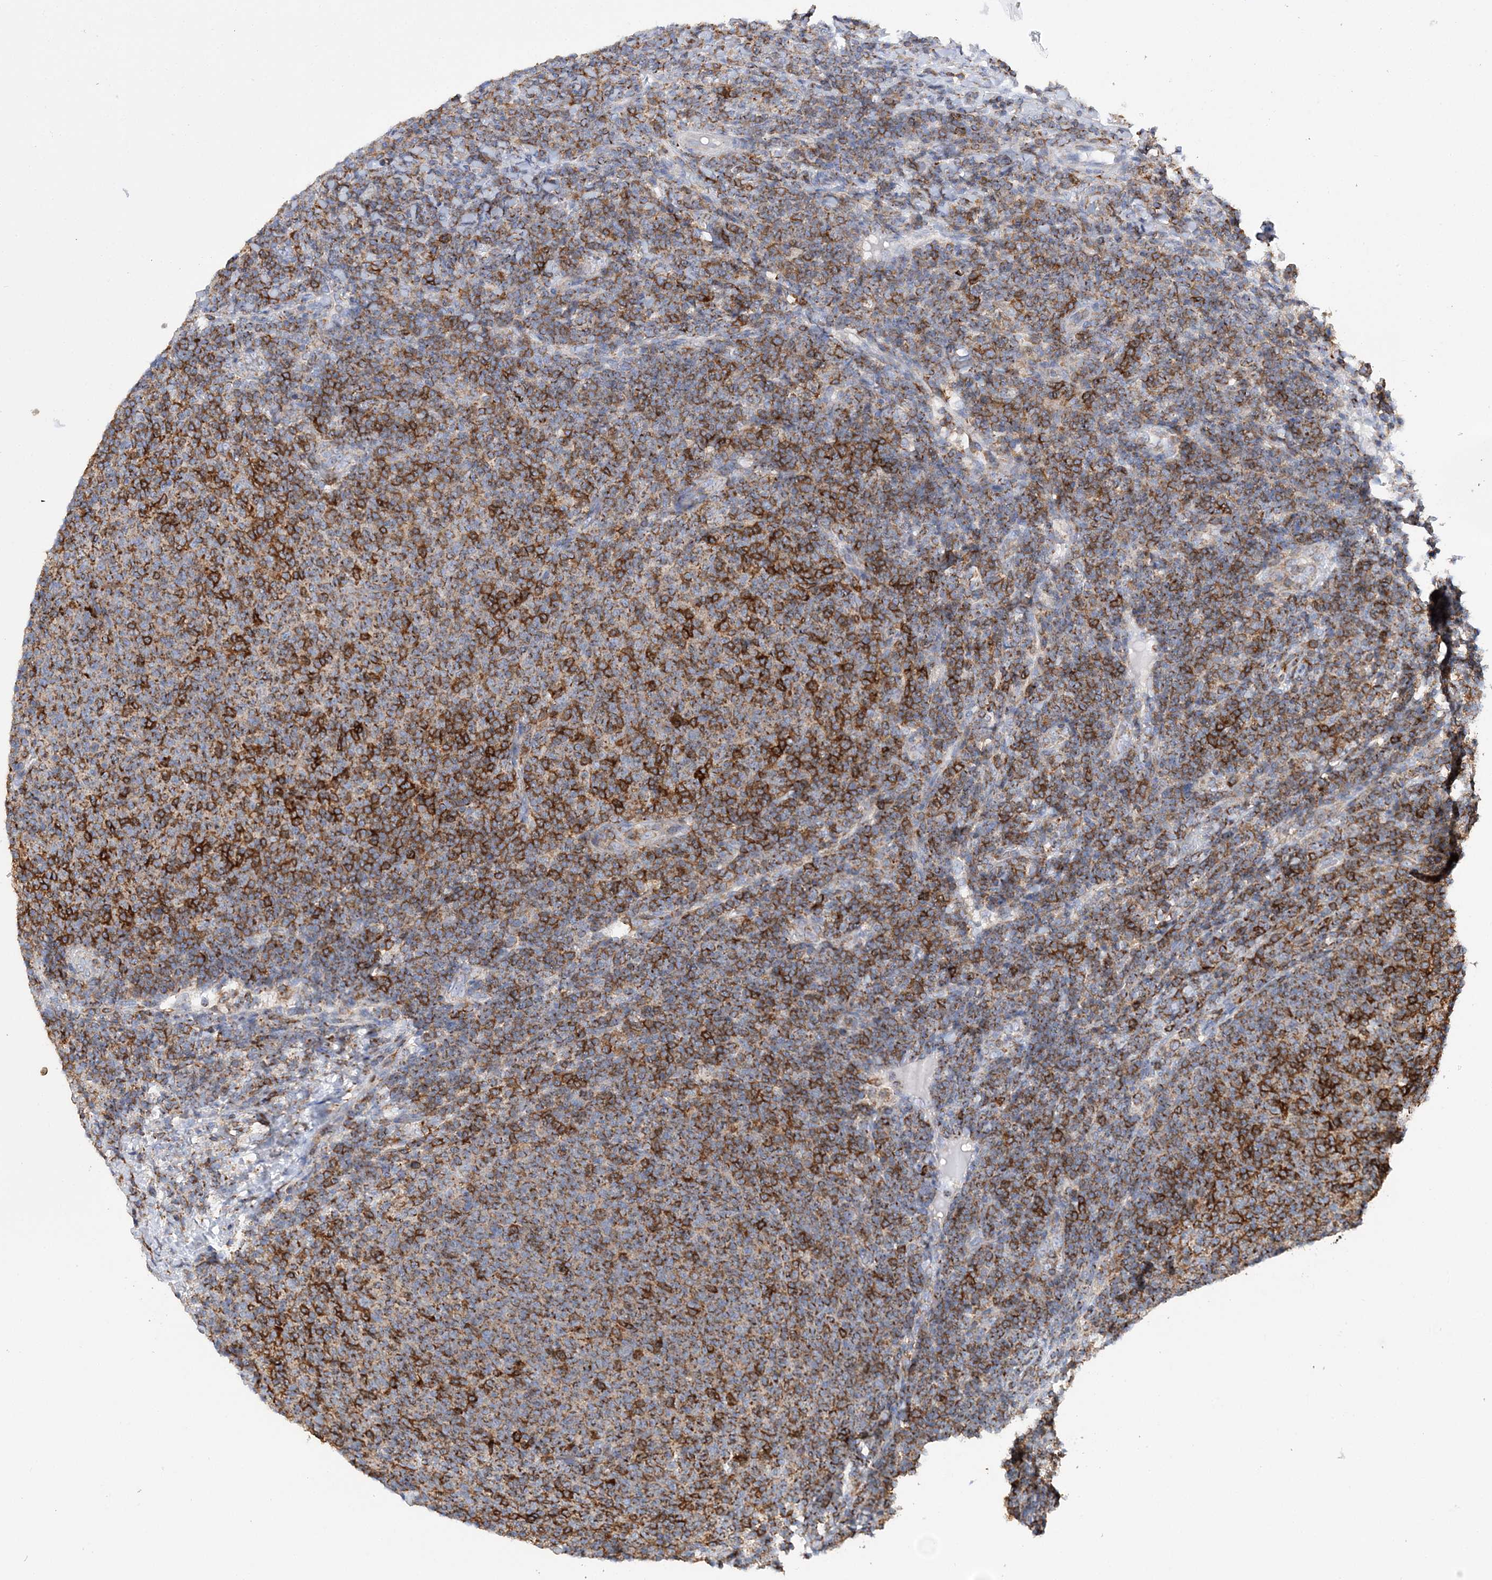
{"staining": {"intensity": "strong", "quantity": "25%-75%", "location": "cytoplasmic/membranous"}, "tissue": "lymphoma", "cell_type": "Tumor cells", "image_type": "cancer", "snomed": [{"axis": "morphology", "description": "Malignant lymphoma, non-Hodgkin's type, Low grade"}, {"axis": "topography", "description": "Lymph node"}], "caption": "Malignant lymphoma, non-Hodgkin's type (low-grade) stained for a protein (brown) shows strong cytoplasmic/membranous positive positivity in approximately 25%-75% of tumor cells.", "gene": "TTC32", "patient": {"sex": "male", "age": 66}}